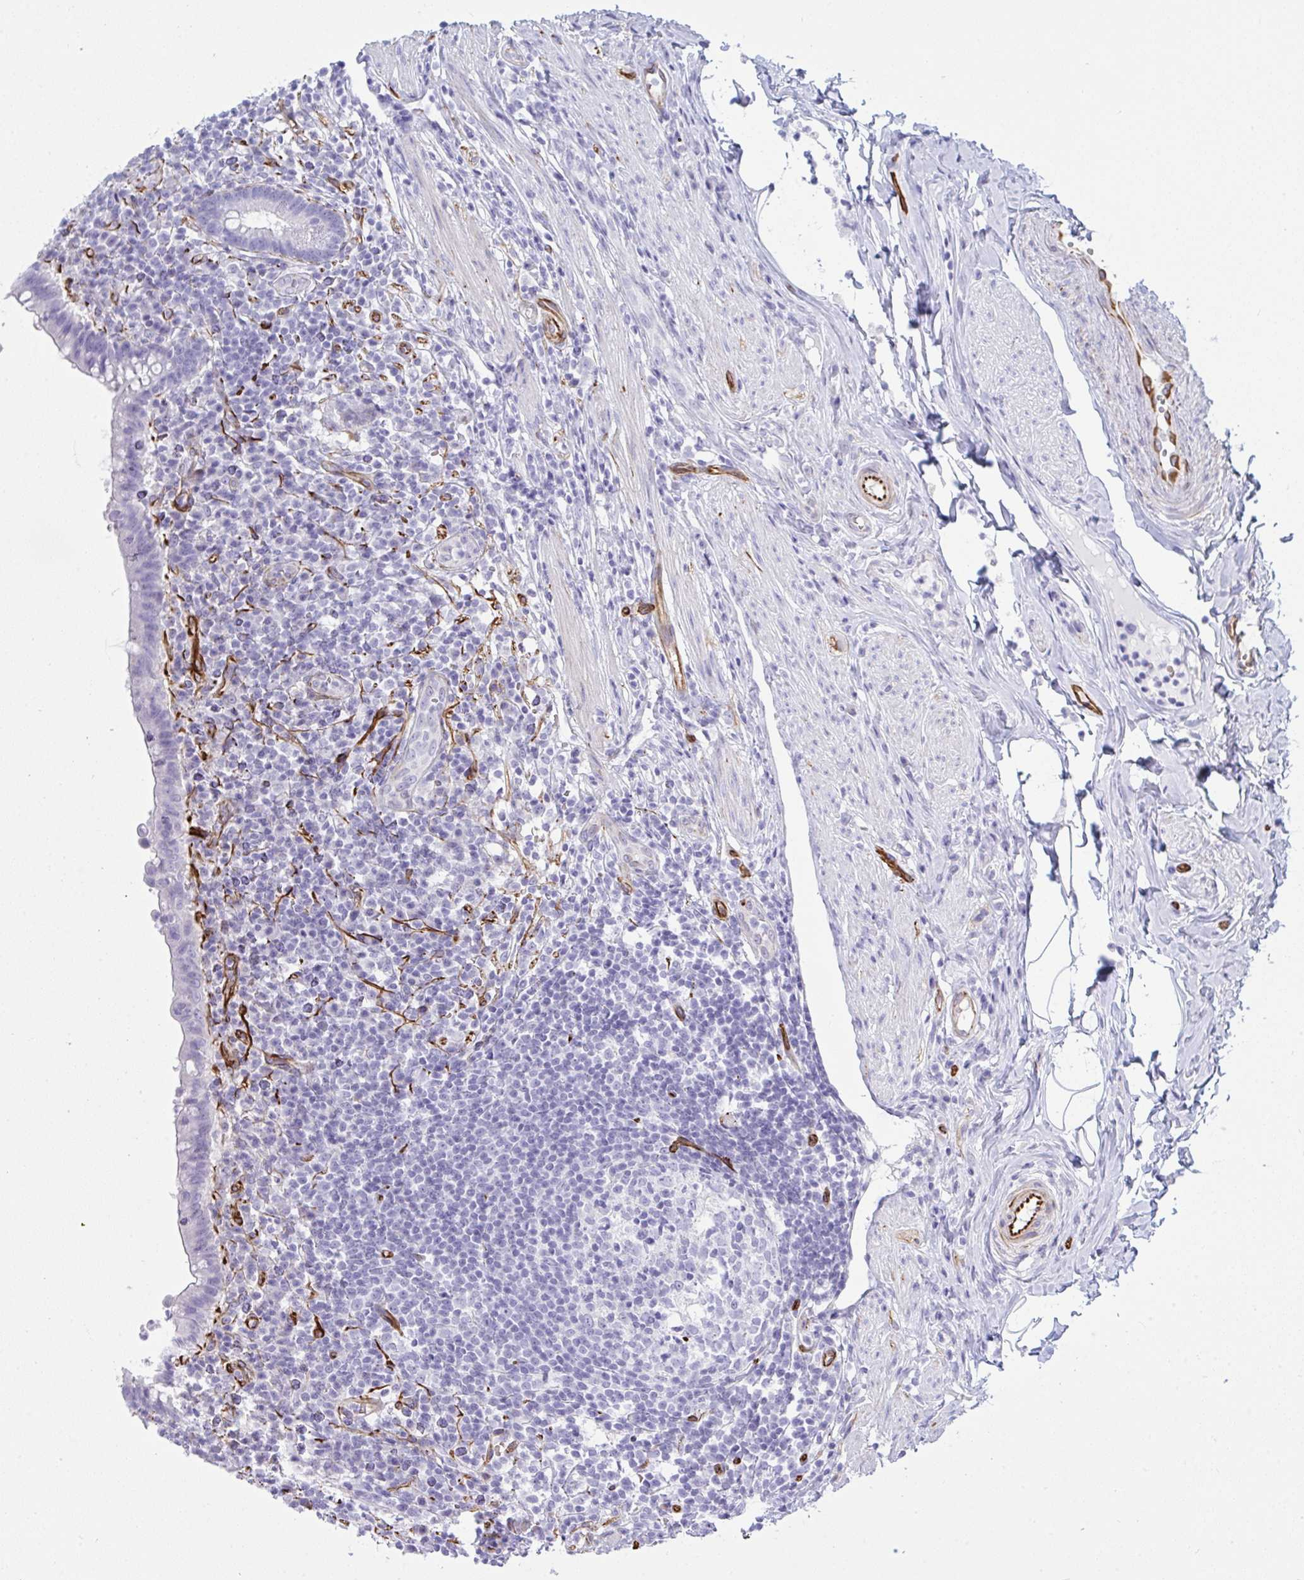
{"staining": {"intensity": "negative", "quantity": "none", "location": "none"}, "tissue": "appendix", "cell_type": "Glandular cells", "image_type": "normal", "snomed": [{"axis": "morphology", "description": "Normal tissue, NOS"}, {"axis": "topography", "description": "Appendix"}], "caption": "A high-resolution photomicrograph shows immunohistochemistry staining of benign appendix, which shows no significant staining in glandular cells. Brightfield microscopy of immunohistochemistry stained with DAB (brown) and hematoxylin (blue), captured at high magnification.", "gene": "SLC35B1", "patient": {"sex": "female", "age": 56}}